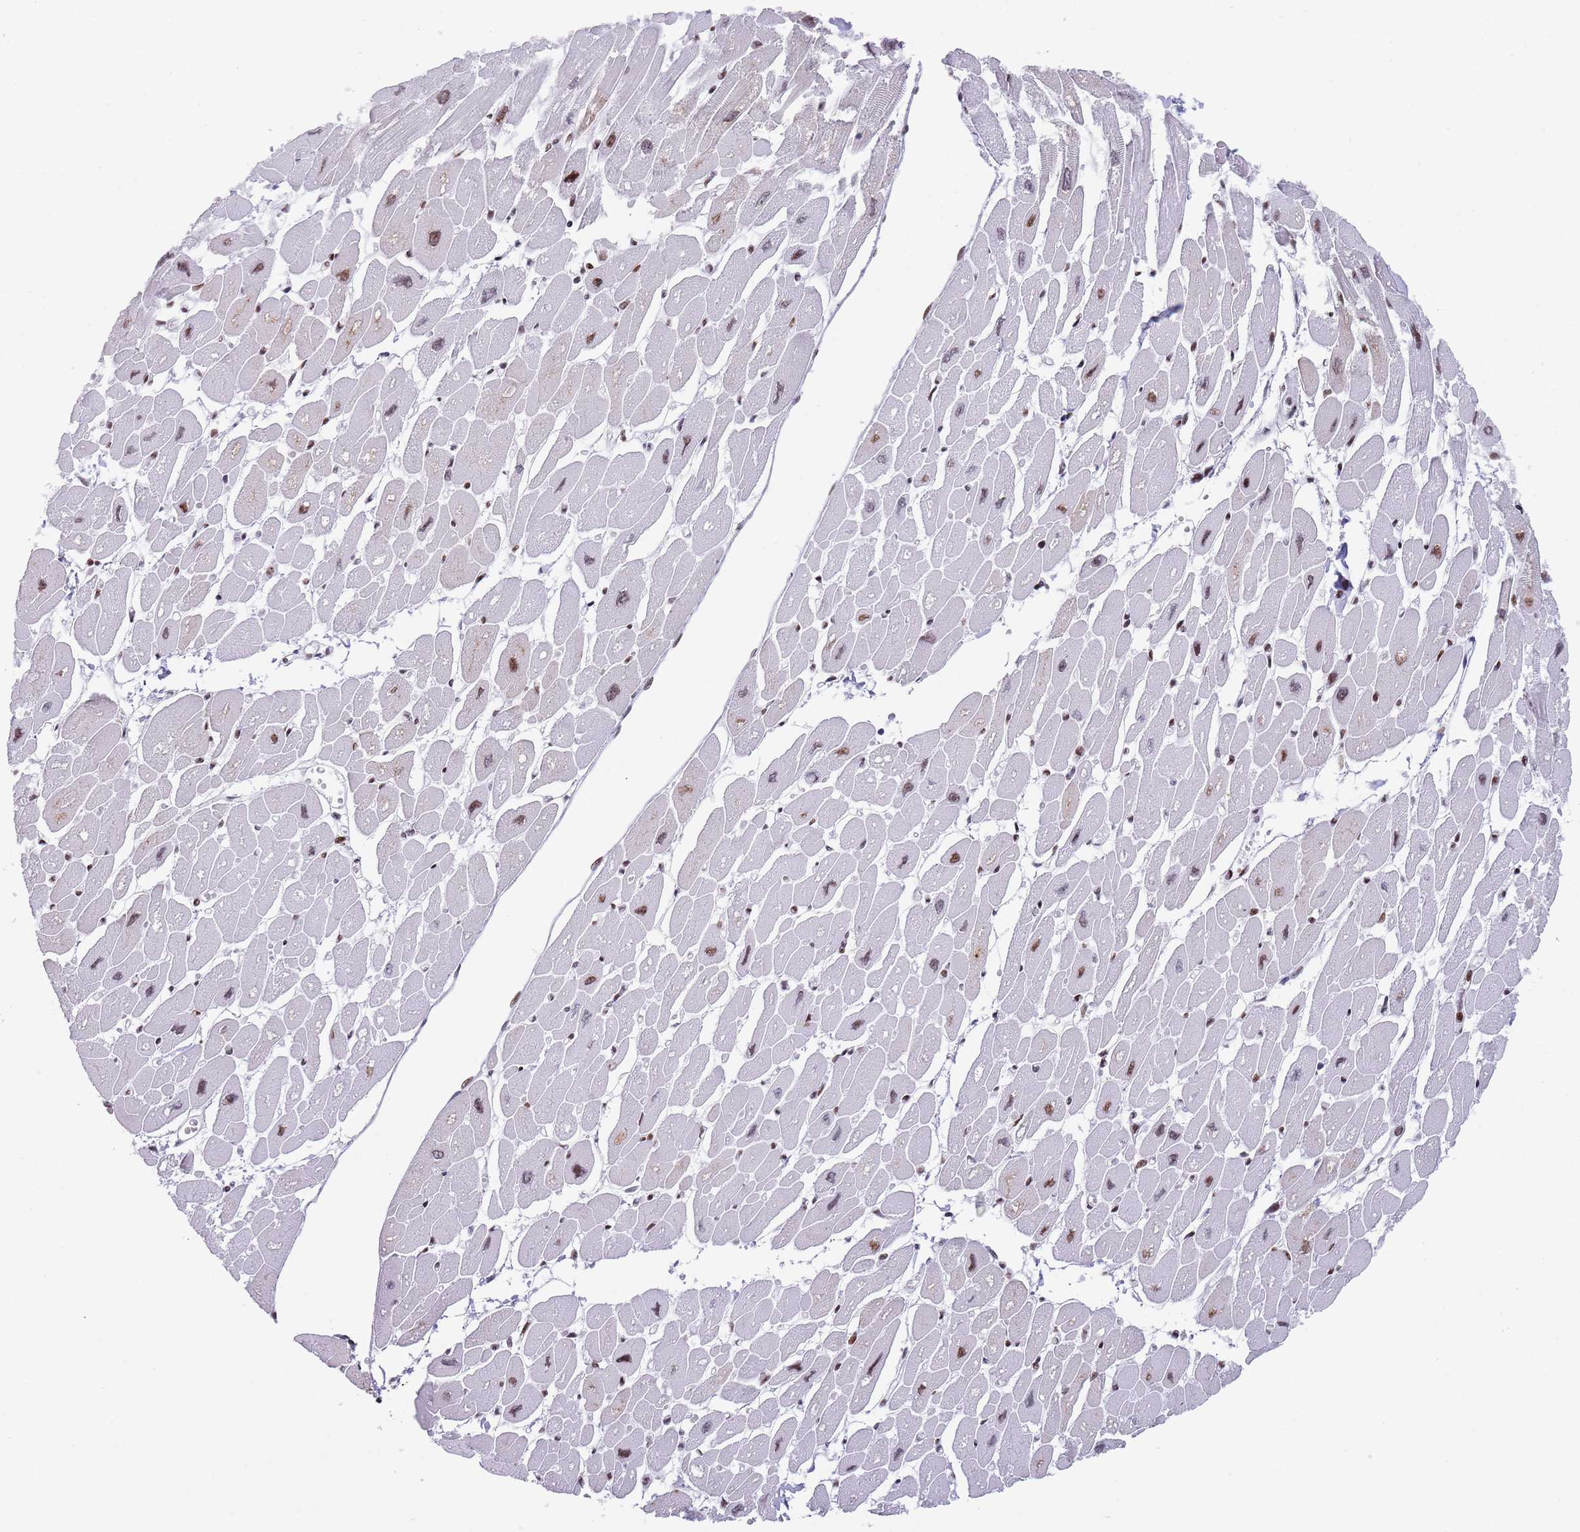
{"staining": {"intensity": "moderate", "quantity": "25%-75%", "location": "nuclear"}, "tissue": "heart muscle", "cell_type": "Cardiomyocytes", "image_type": "normal", "snomed": [{"axis": "morphology", "description": "Normal tissue, NOS"}, {"axis": "topography", "description": "Heart"}], "caption": "A medium amount of moderate nuclear staining is appreciated in approximately 25%-75% of cardiomyocytes in benign heart muscle.", "gene": "ENSG00000285547", "patient": {"sex": "female", "age": 54}}